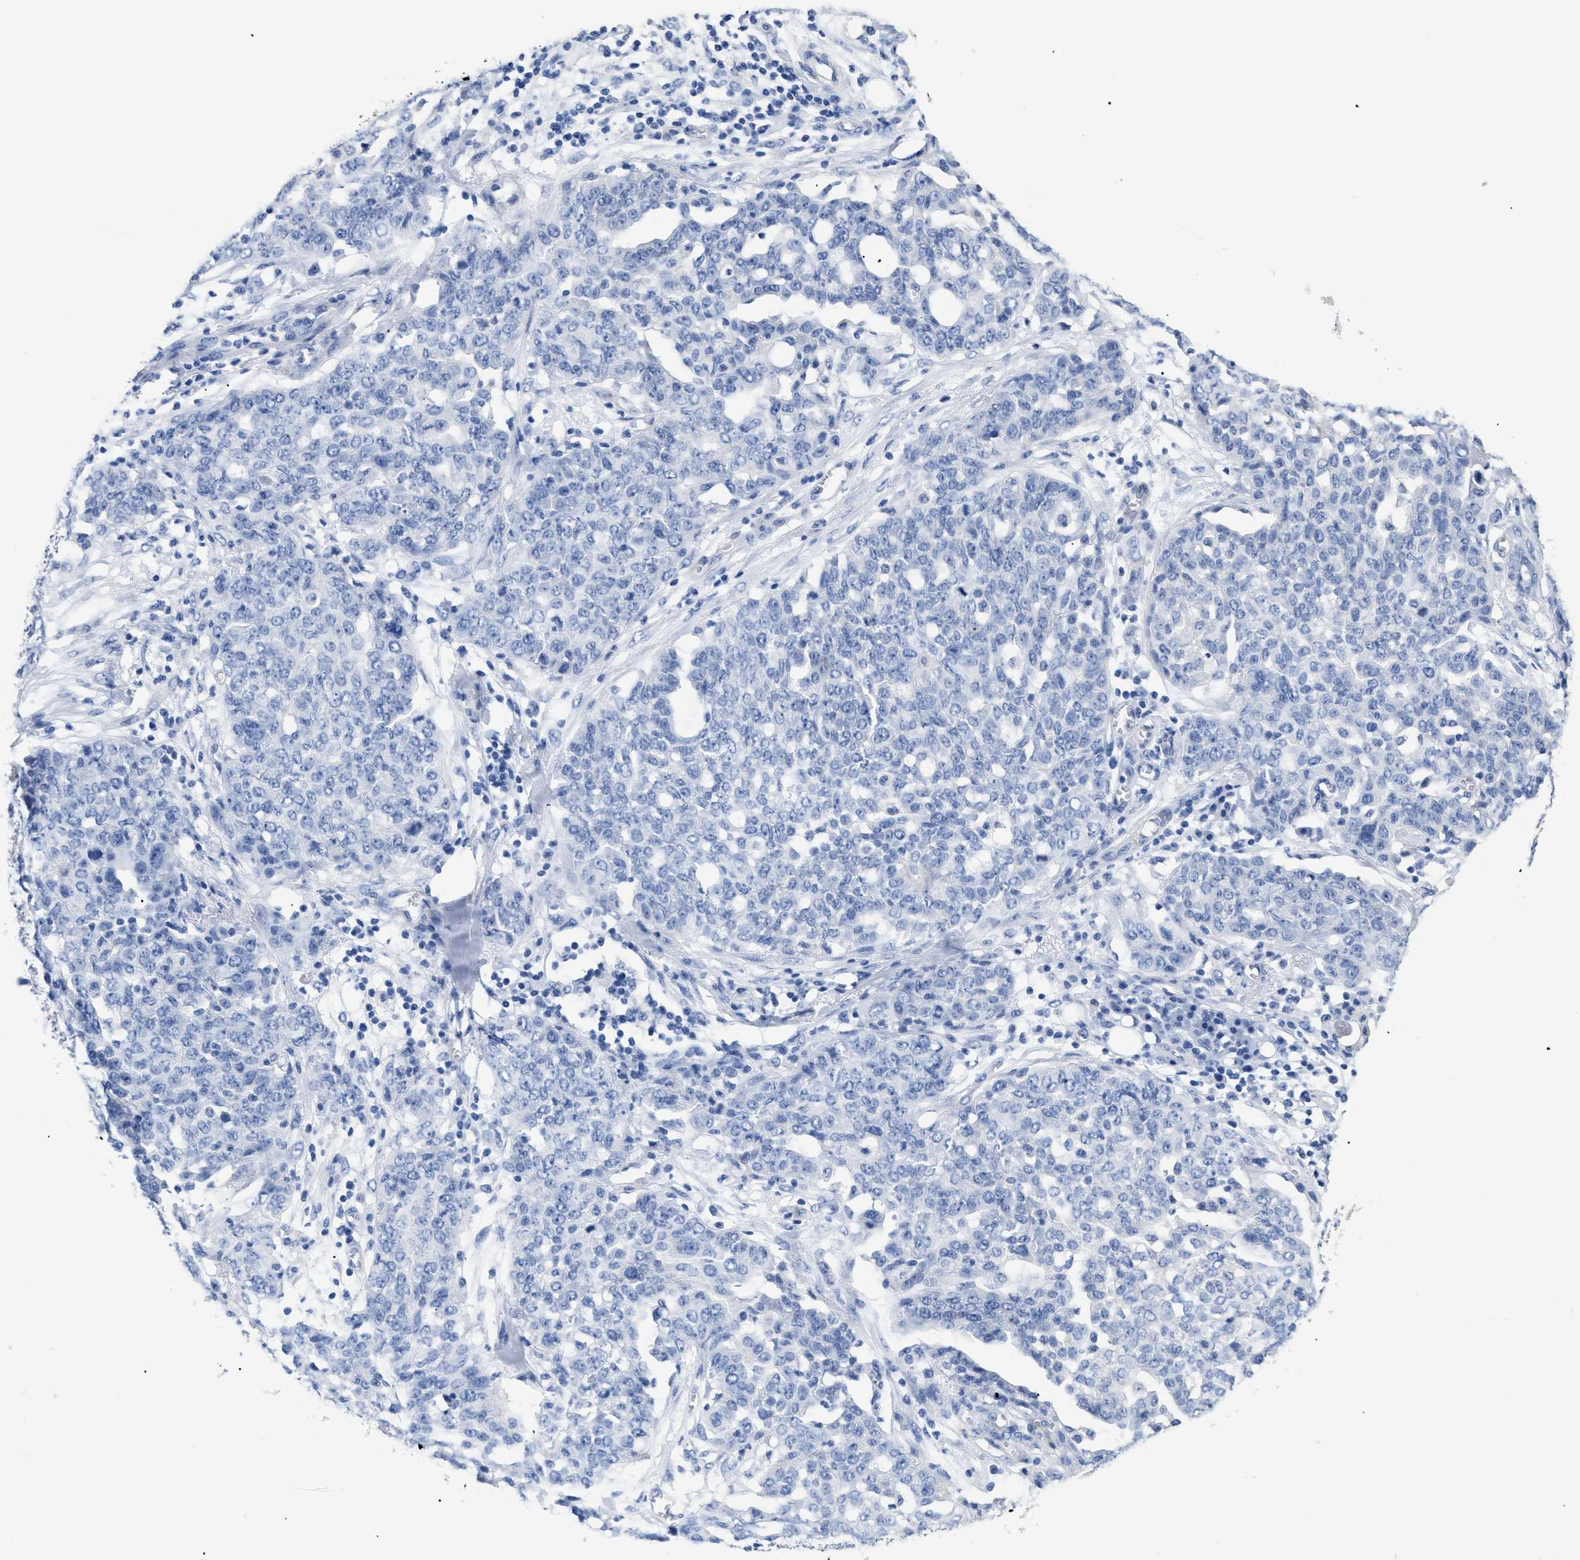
{"staining": {"intensity": "negative", "quantity": "none", "location": "none"}, "tissue": "ovarian cancer", "cell_type": "Tumor cells", "image_type": "cancer", "snomed": [{"axis": "morphology", "description": "Cystadenocarcinoma, serous, NOS"}, {"axis": "topography", "description": "Soft tissue"}, {"axis": "topography", "description": "Ovary"}], "caption": "Serous cystadenocarcinoma (ovarian) was stained to show a protein in brown. There is no significant expression in tumor cells. (IHC, brightfield microscopy, high magnification).", "gene": "DLC1", "patient": {"sex": "female", "age": 57}}